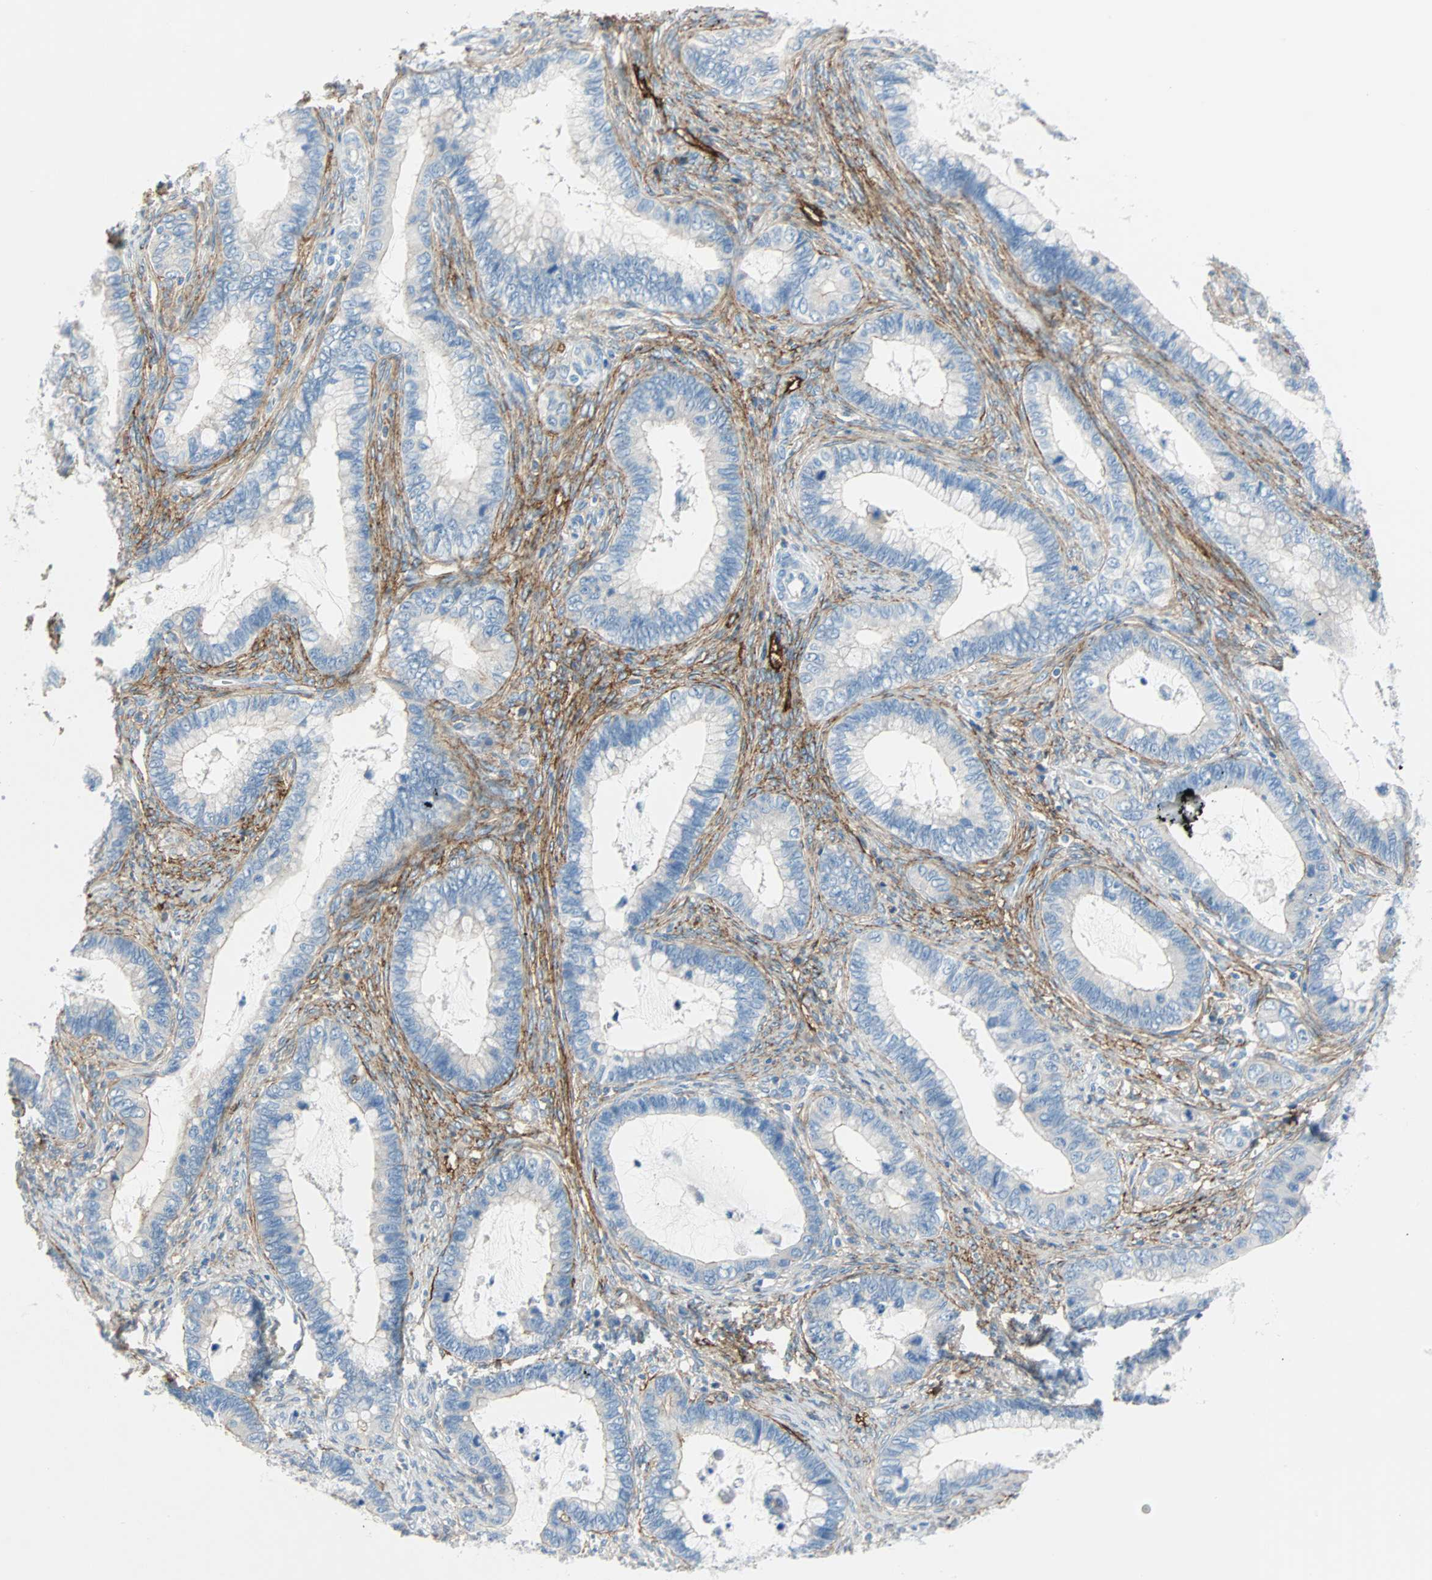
{"staining": {"intensity": "negative", "quantity": "none", "location": "none"}, "tissue": "cervical cancer", "cell_type": "Tumor cells", "image_type": "cancer", "snomed": [{"axis": "morphology", "description": "Adenocarcinoma, NOS"}, {"axis": "topography", "description": "Cervix"}], "caption": "Tumor cells are negative for brown protein staining in adenocarcinoma (cervical).", "gene": "PDPN", "patient": {"sex": "female", "age": 44}}